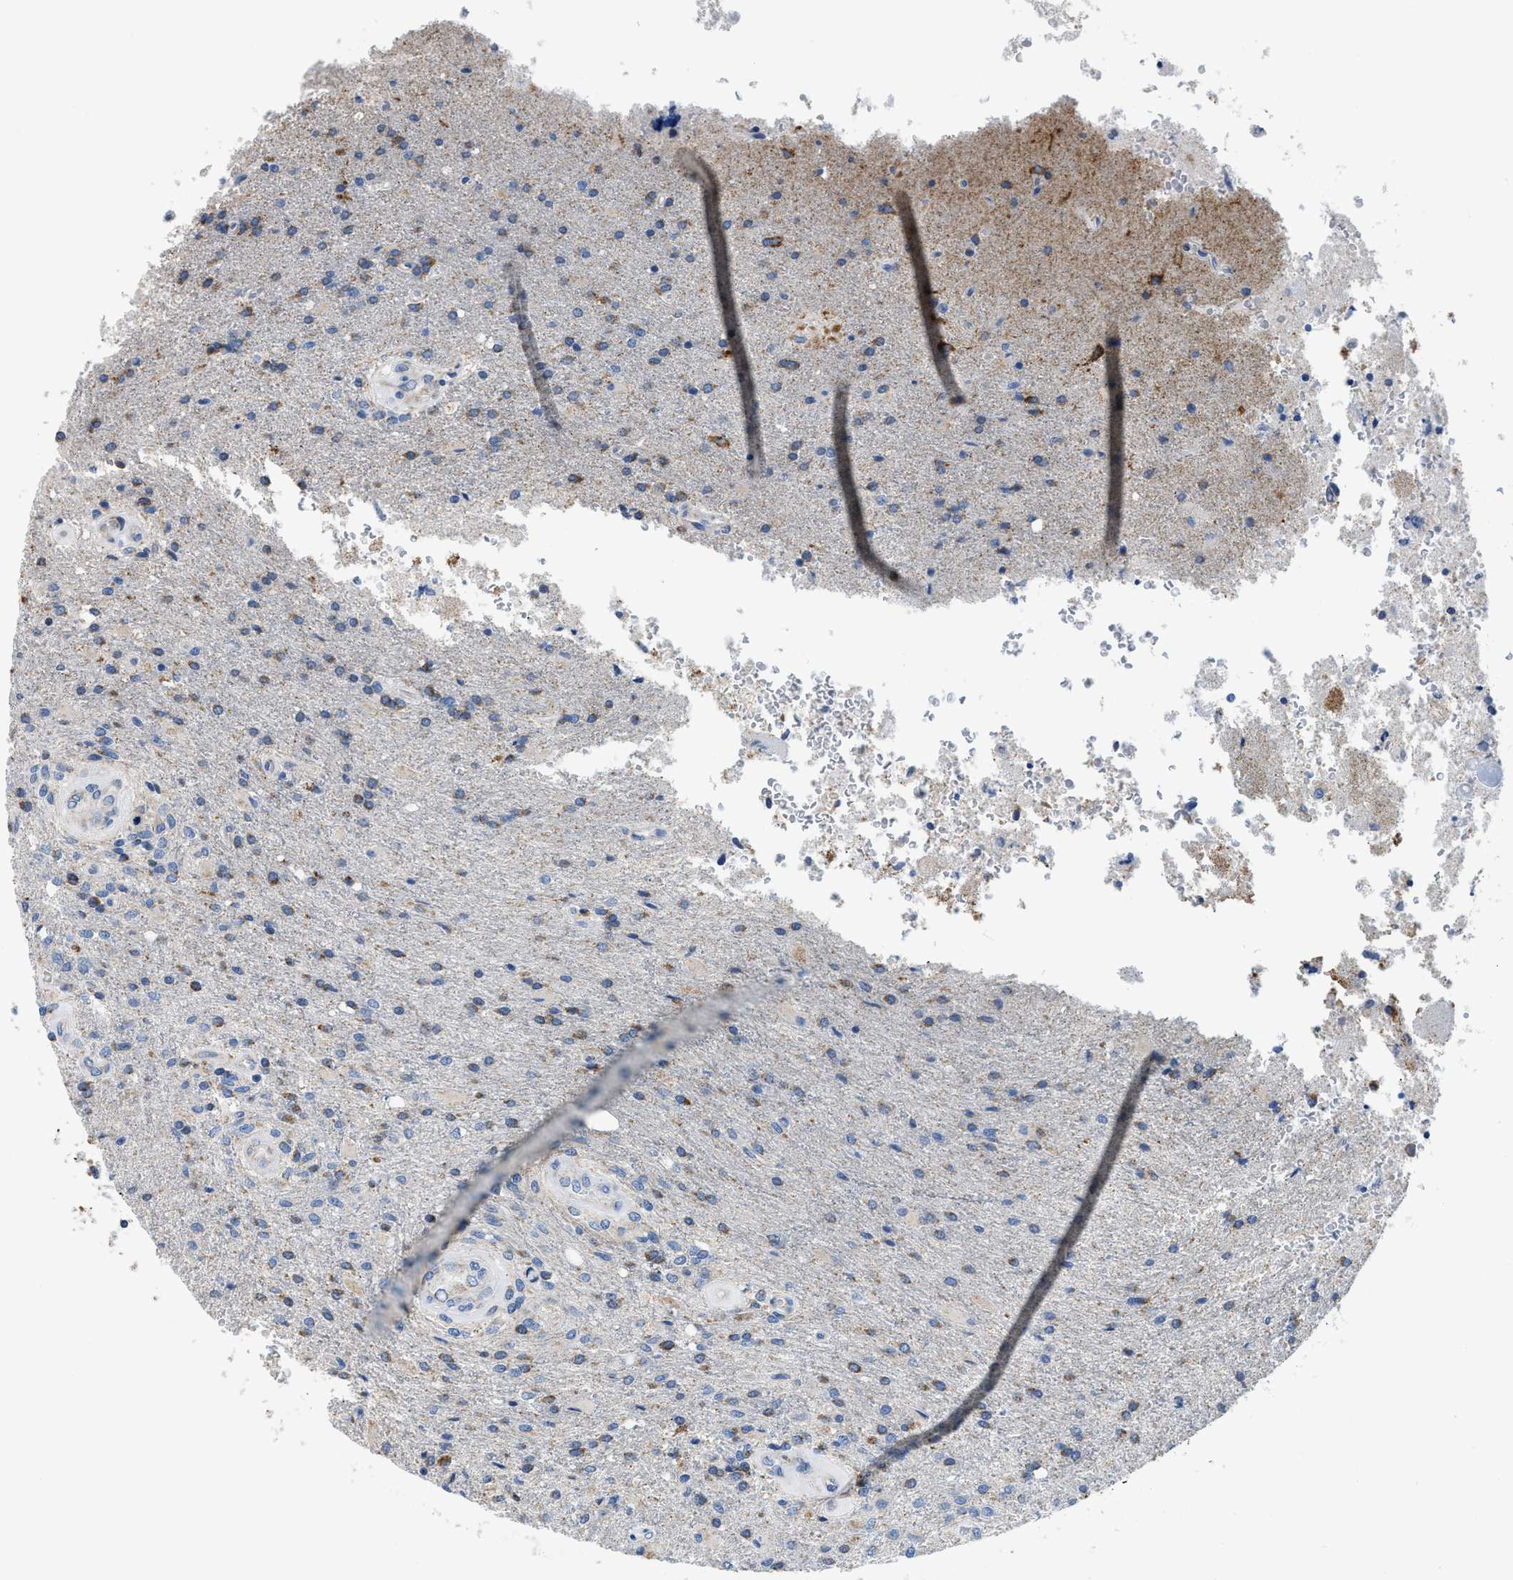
{"staining": {"intensity": "moderate", "quantity": "<25%", "location": "cytoplasmic/membranous"}, "tissue": "glioma", "cell_type": "Tumor cells", "image_type": "cancer", "snomed": [{"axis": "morphology", "description": "Normal tissue, NOS"}, {"axis": "morphology", "description": "Glioma, malignant, High grade"}, {"axis": "topography", "description": "Cerebral cortex"}], "caption": "Approximately <25% of tumor cells in human glioma reveal moderate cytoplasmic/membranous protein staining as visualized by brown immunohistochemical staining.", "gene": "SLC25A13", "patient": {"sex": "male", "age": 77}}